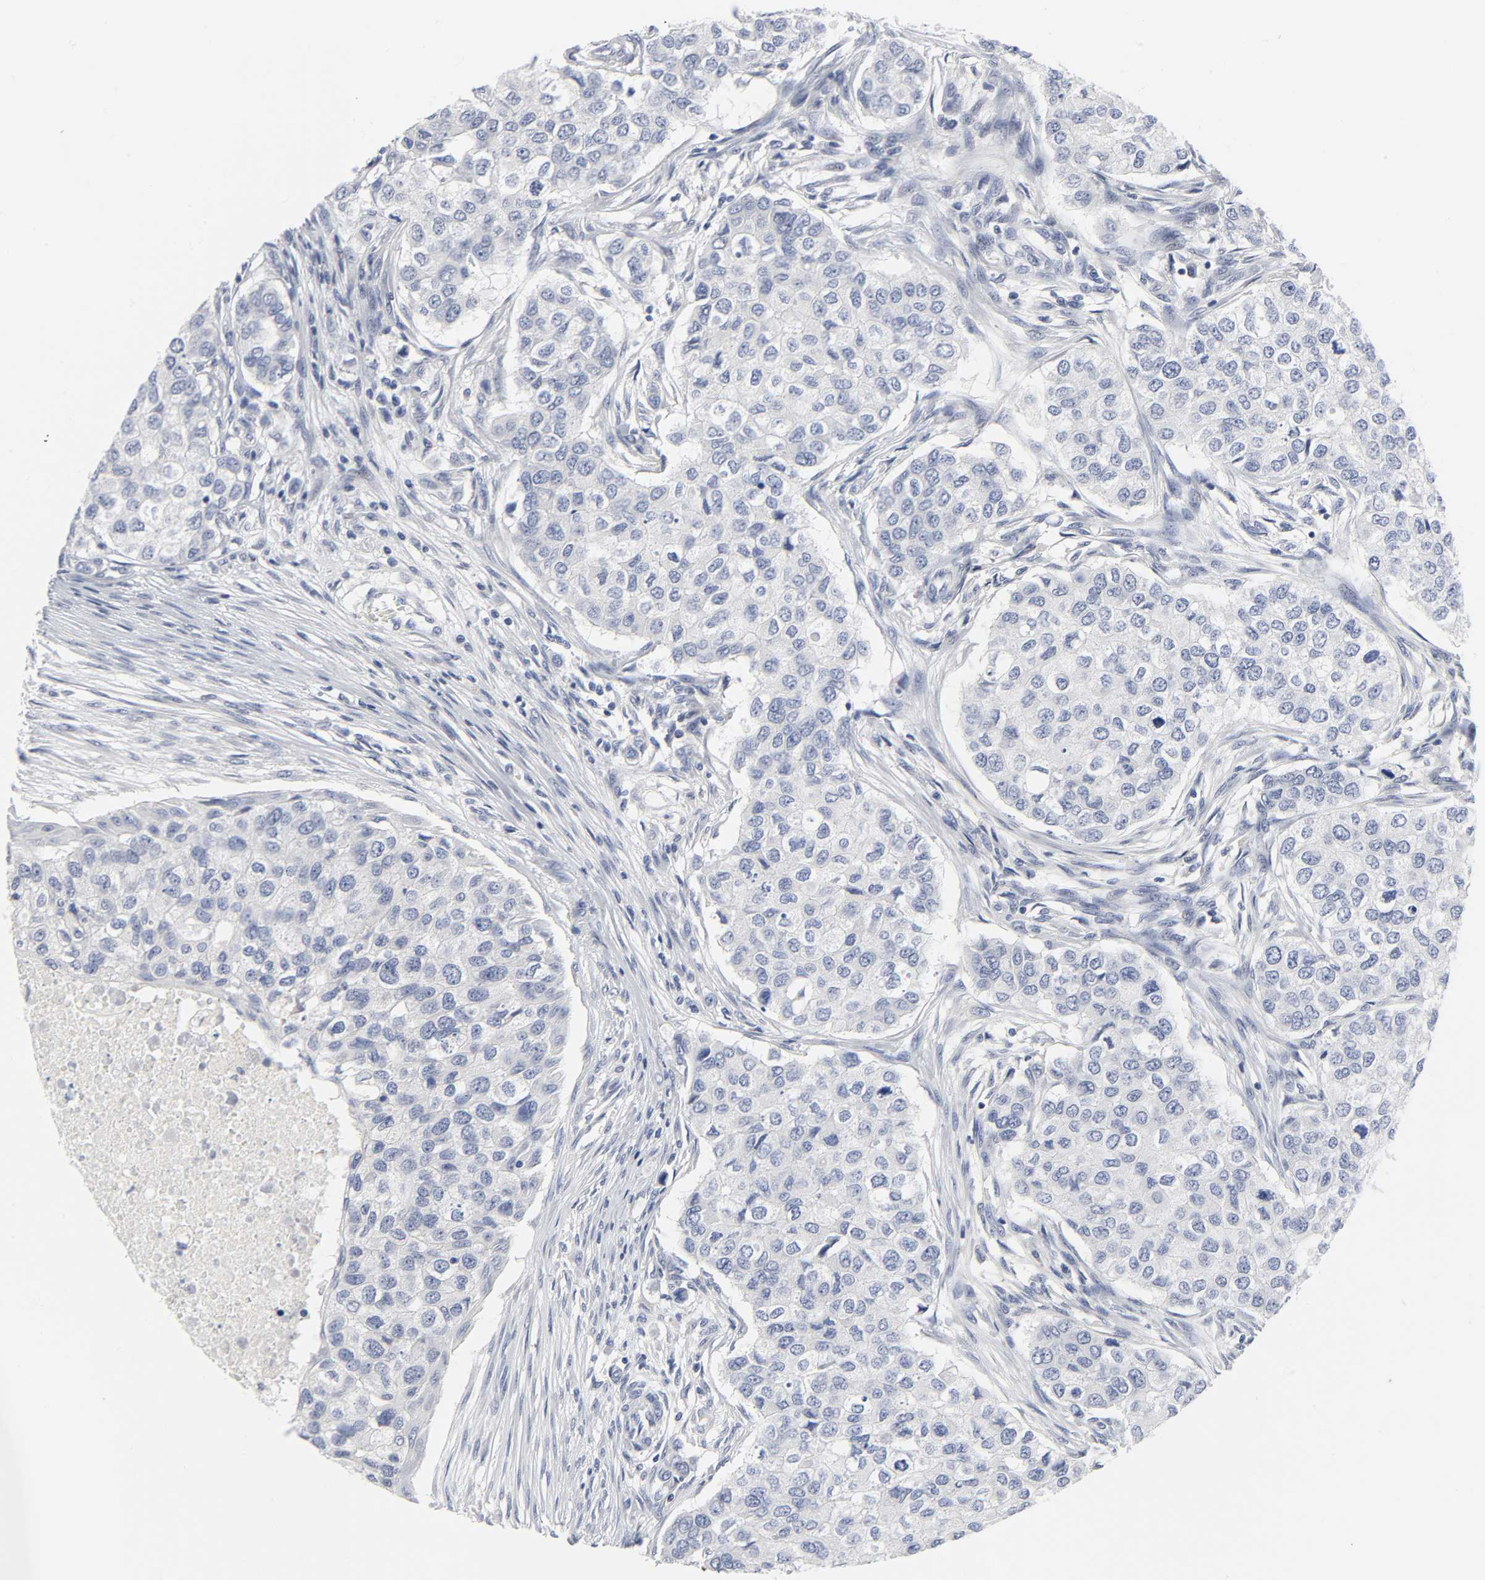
{"staining": {"intensity": "negative", "quantity": "none", "location": "none"}, "tissue": "breast cancer", "cell_type": "Tumor cells", "image_type": "cancer", "snomed": [{"axis": "morphology", "description": "Normal tissue, NOS"}, {"axis": "morphology", "description": "Duct carcinoma"}, {"axis": "topography", "description": "Breast"}], "caption": "Invasive ductal carcinoma (breast) was stained to show a protein in brown. There is no significant expression in tumor cells.", "gene": "SALL2", "patient": {"sex": "female", "age": 49}}